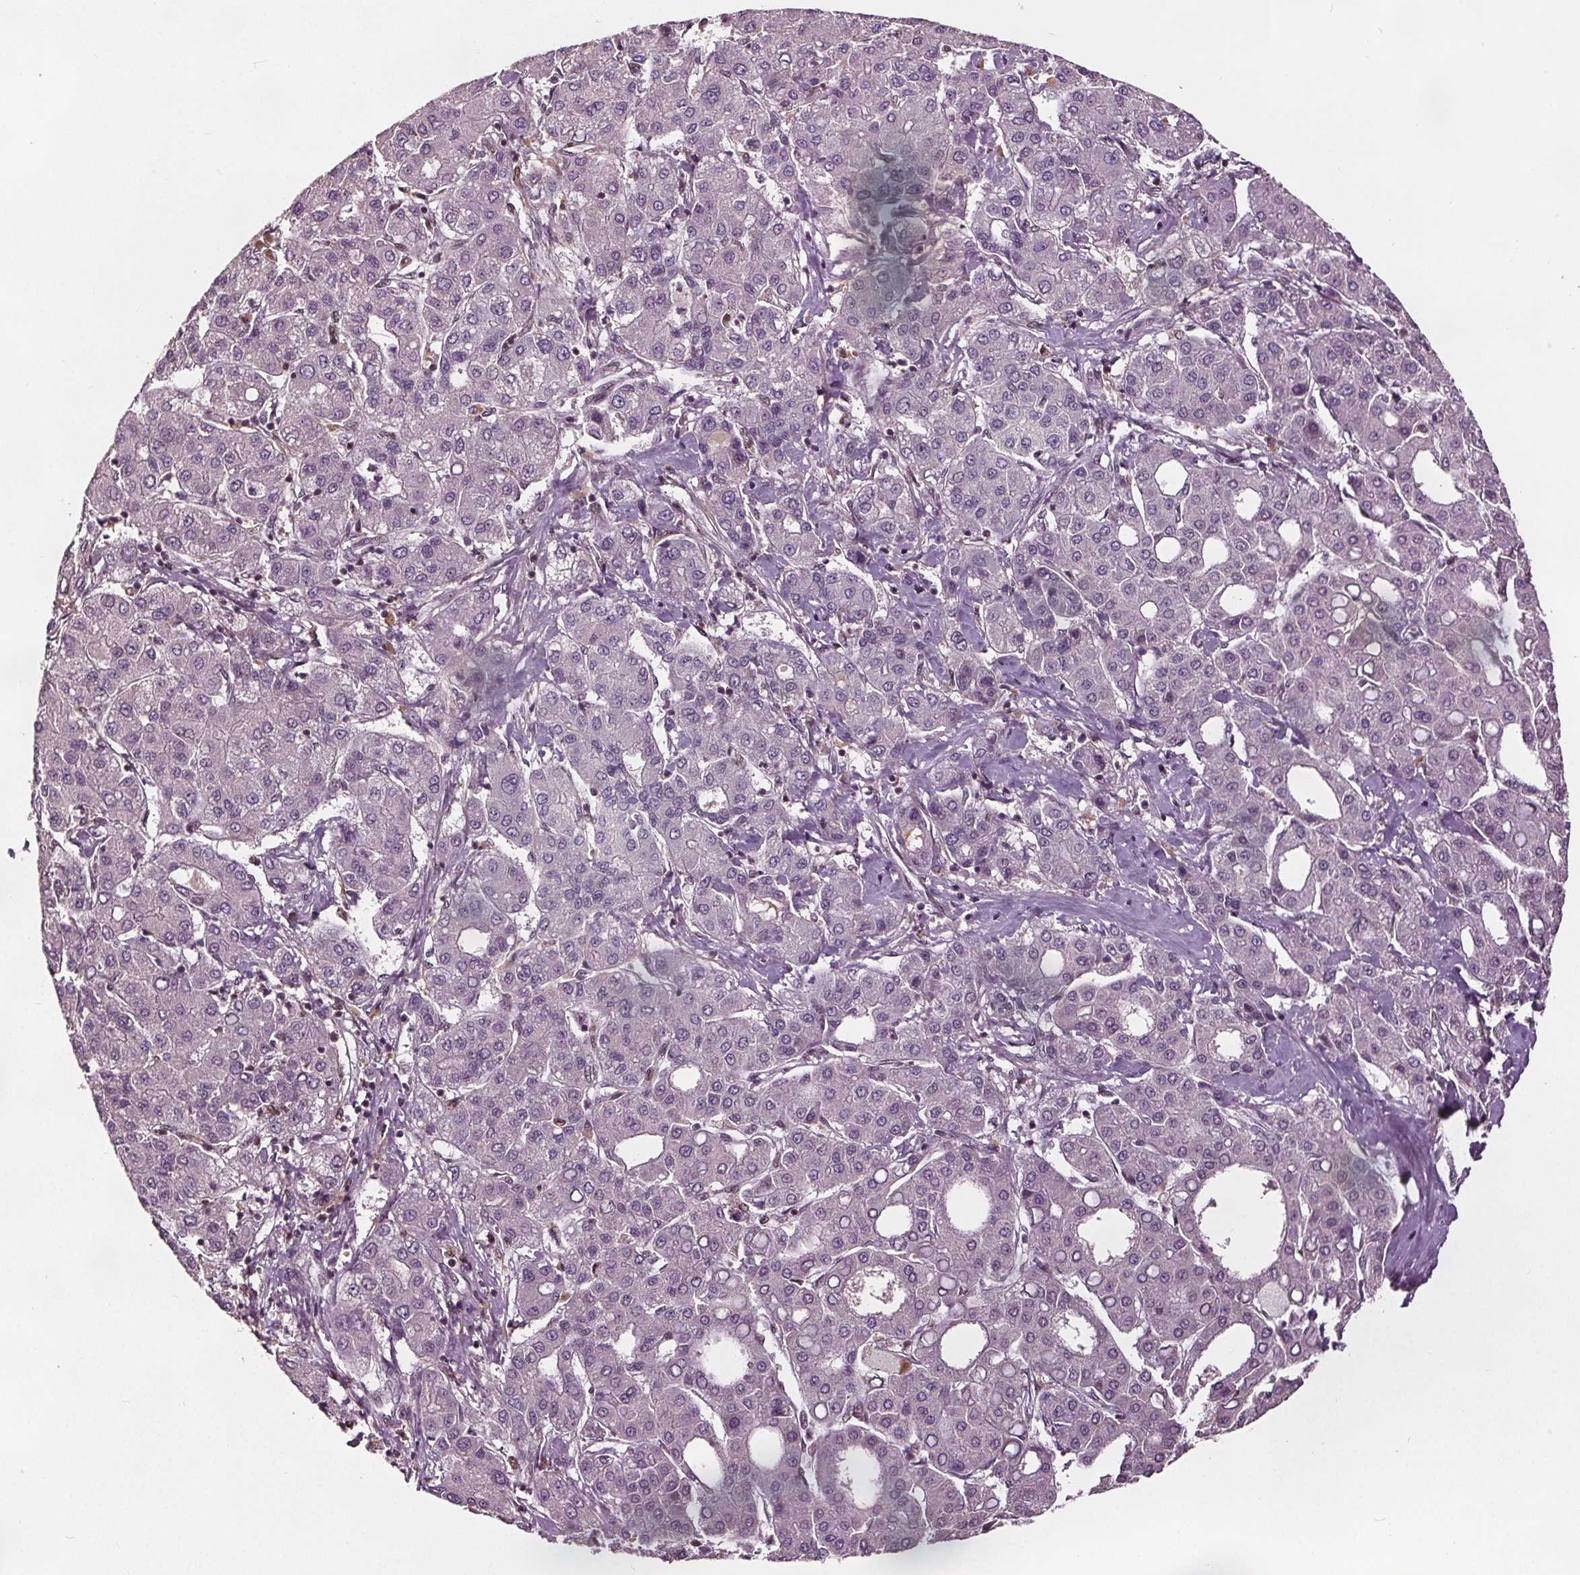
{"staining": {"intensity": "negative", "quantity": "none", "location": "none"}, "tissue": "liver cancer", "cell_type": "Tumor cells", "image_type": "cancer", "snomed": [{"axis": "morphology", "description": "Carcinoma, Hepatocellular, NOS"}, {"axis": "topography", "description": "Liver"}], "caption": "Tumor cells show no significant staining in liver cancer (hepatocellular carcinoma).", "gene": "DDX11", "patient": {"sex": "male", "age": 65}}